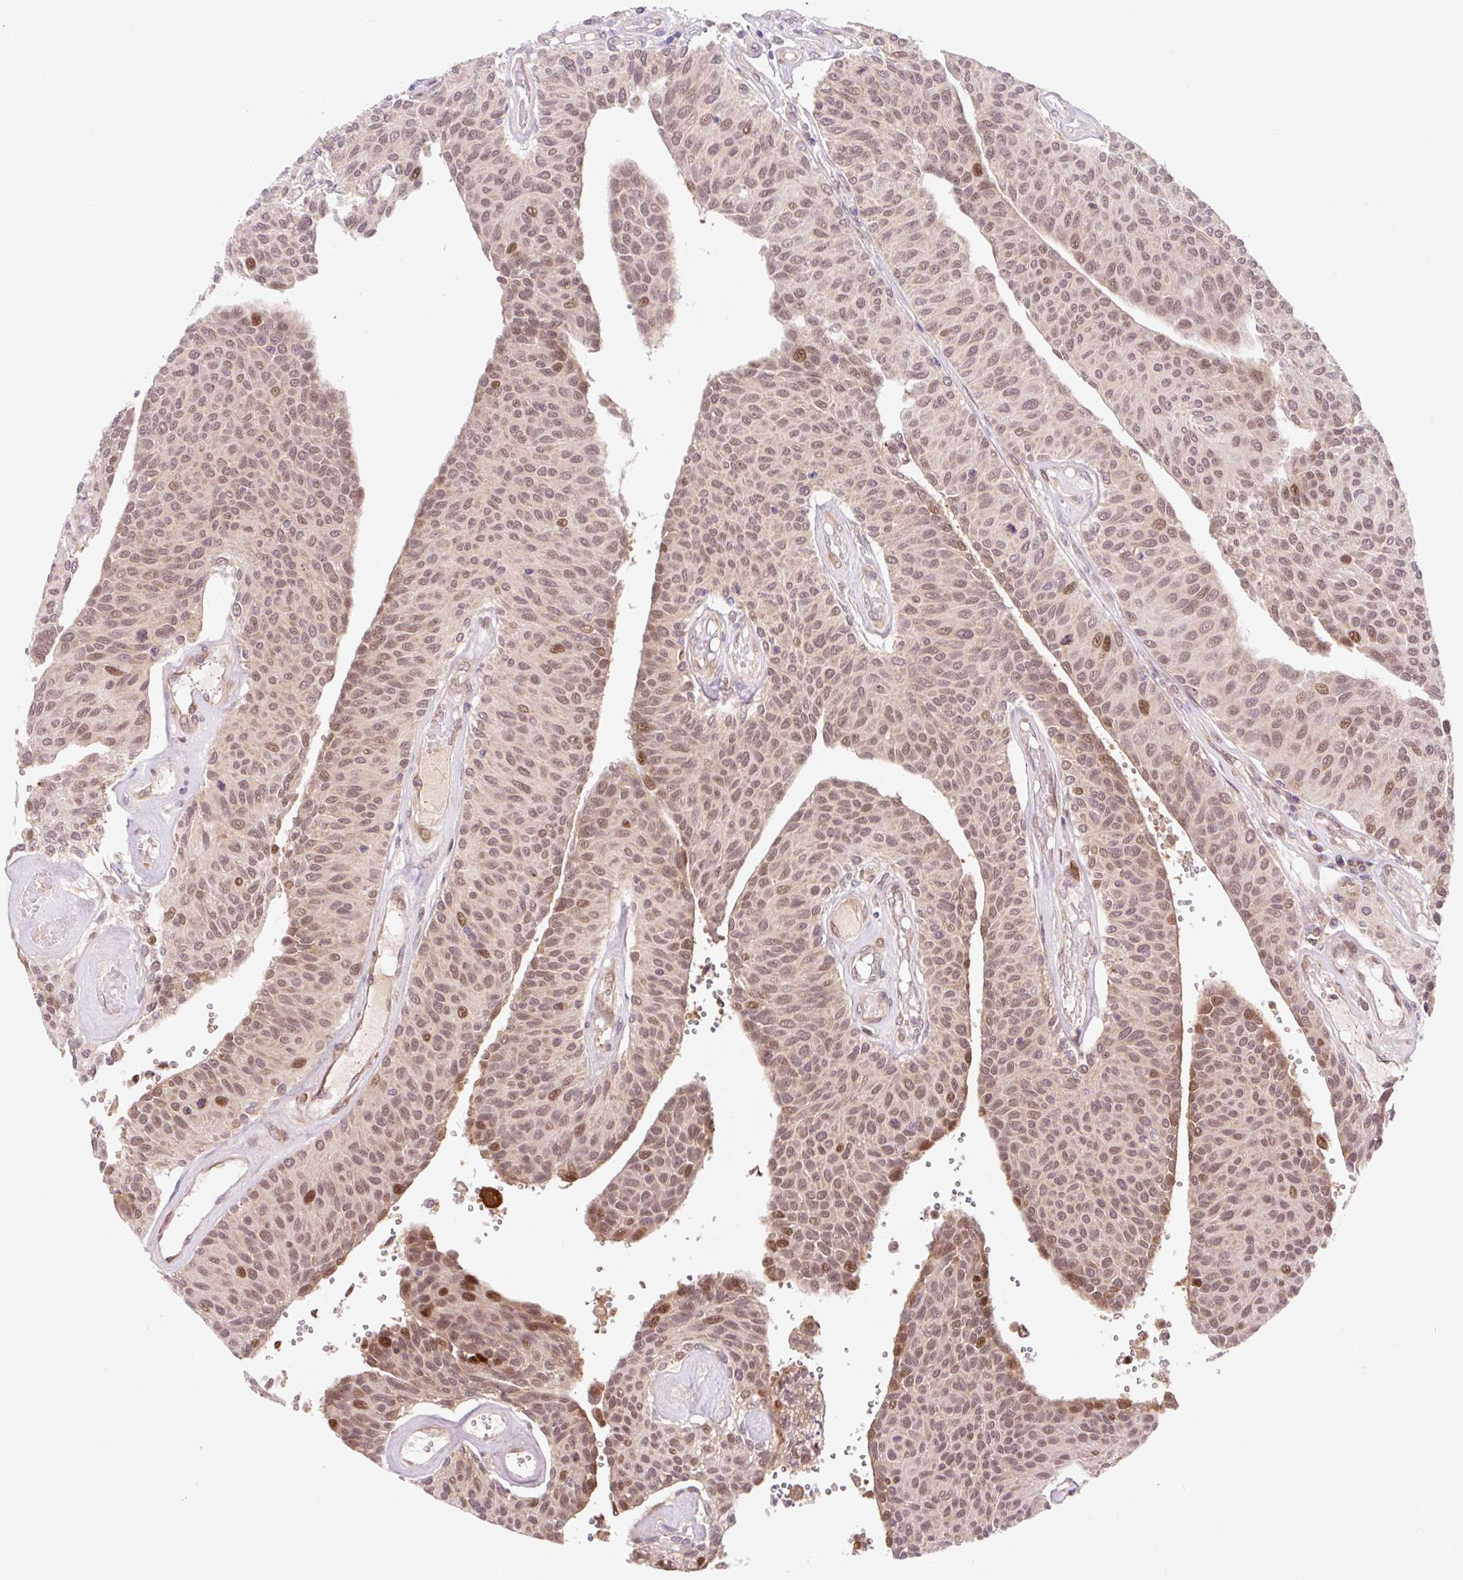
{"staining": {"intensity": "moderate", "quantity": ">75%", "location": "nuclear"}, "tissue": "urothelial cancer", "cell_type": "Tumor cells", "image_type": "cancer", "snomed": [{"axis": "morphology", "description": "Urothelial carcinoma, NOS"}, {"axis": "topography", "description": "Urinary bladder"}], "caption": "Transitional cell carcinoma was stained to show a protein in brown. There is medium levels of moderate nuclear expression in about >75% of tumor cells.", "gene": "HFE", "patient": {"sex": "male", "age": 55}}